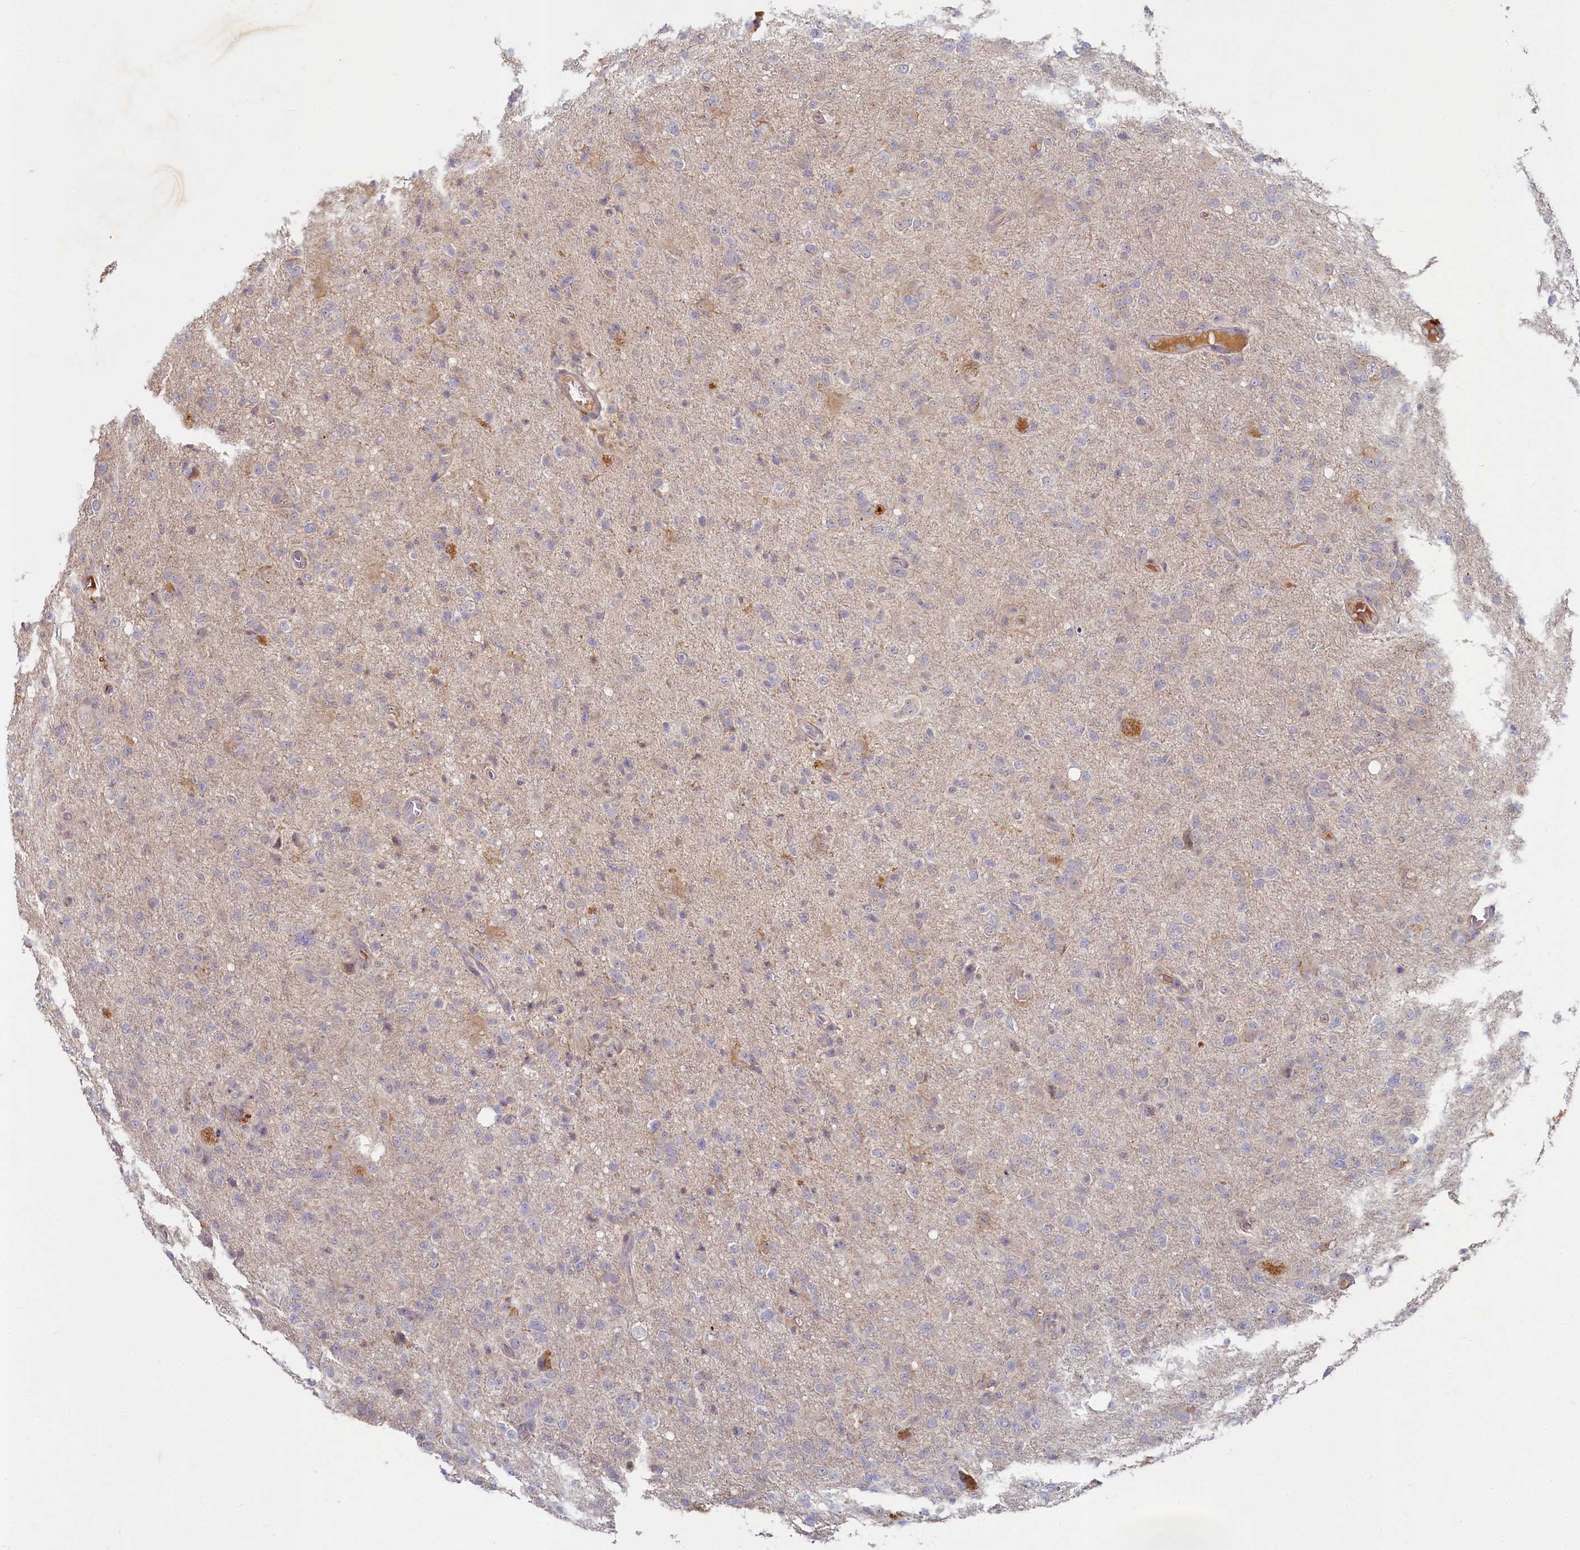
{"staining": {"intensity": "negative", "quantity": "none", "location": "none"}, "tissue": "glioma", "cell_type": "Tumor cells", "image_type": "cancer", "snomed": [{"axis": "morphology", "description": "Glioma, malignant, High grade"}, {"axis": "topography", "description": "Brain"}], "caption": "Immunohistochemical staining of human high-grade glioma (malignant) exhibits no significant expression in tumor cells. (Stains: DAB IHC with hematoxylin counter stain, Microscopy: brightfield microscopy at high magnification).", "gene": "HERC3", "patient": {"sex": "female", "age": 57}}